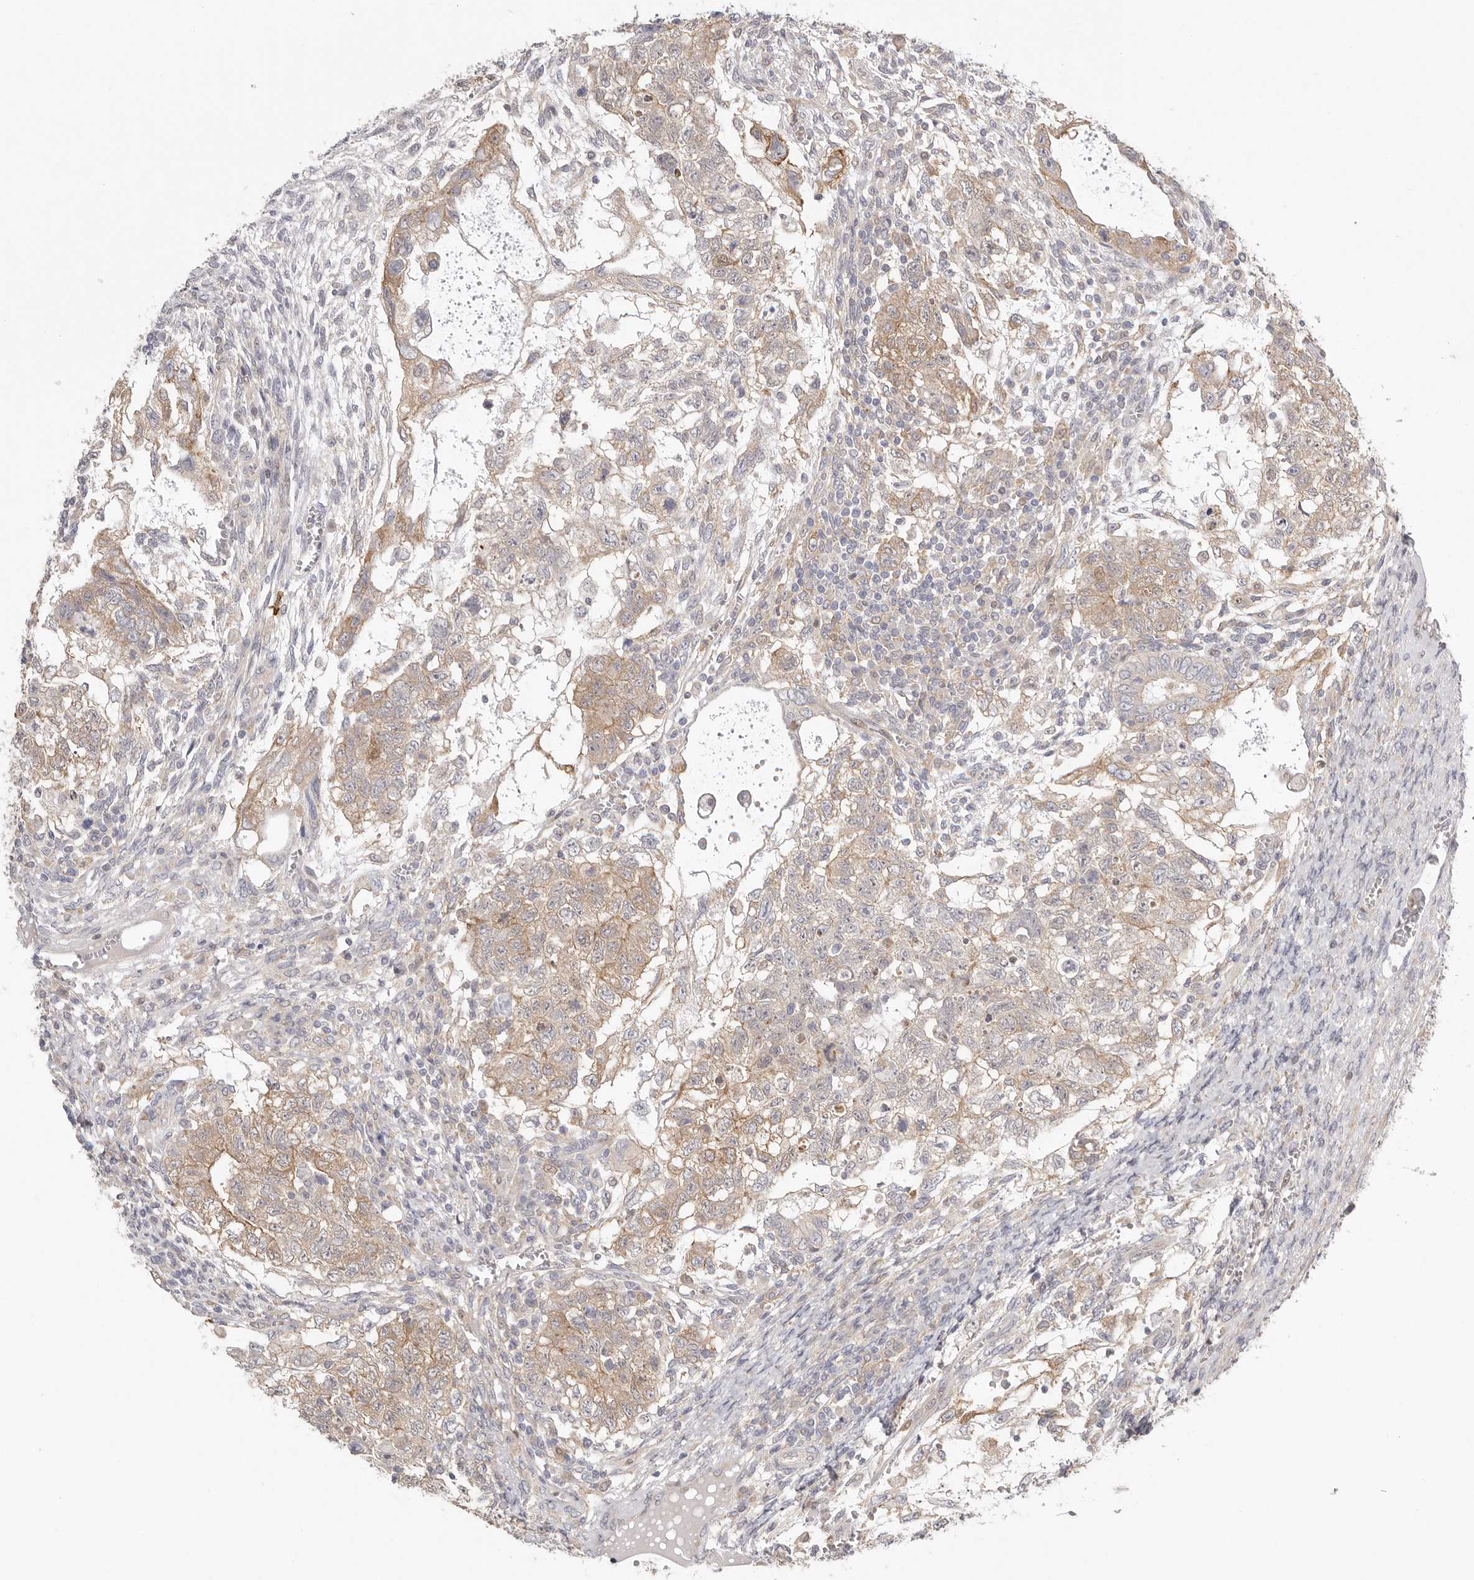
{"staining": {"intensity": "weak", "quantity": ">75%", "location": "cytoplasmic/membranous"}, "tissue": "testis cancer", "cell_type": "Tumor cells", "image_type": "cancer", "snomed": [{"axis": "morphology", "description": "Carcinoma, Embryonal, NOS"}, {"axis": "topography", "description": "Testis"}], "caption": "This is an image of immunohistochemistry staining of testis cancer (embryonal carcinoma), which shows weak expression in the cytoplasmic/membranous of tumor cells.", "gene": "MSRB2", "patient": {"sex": "male", "age": 37}}